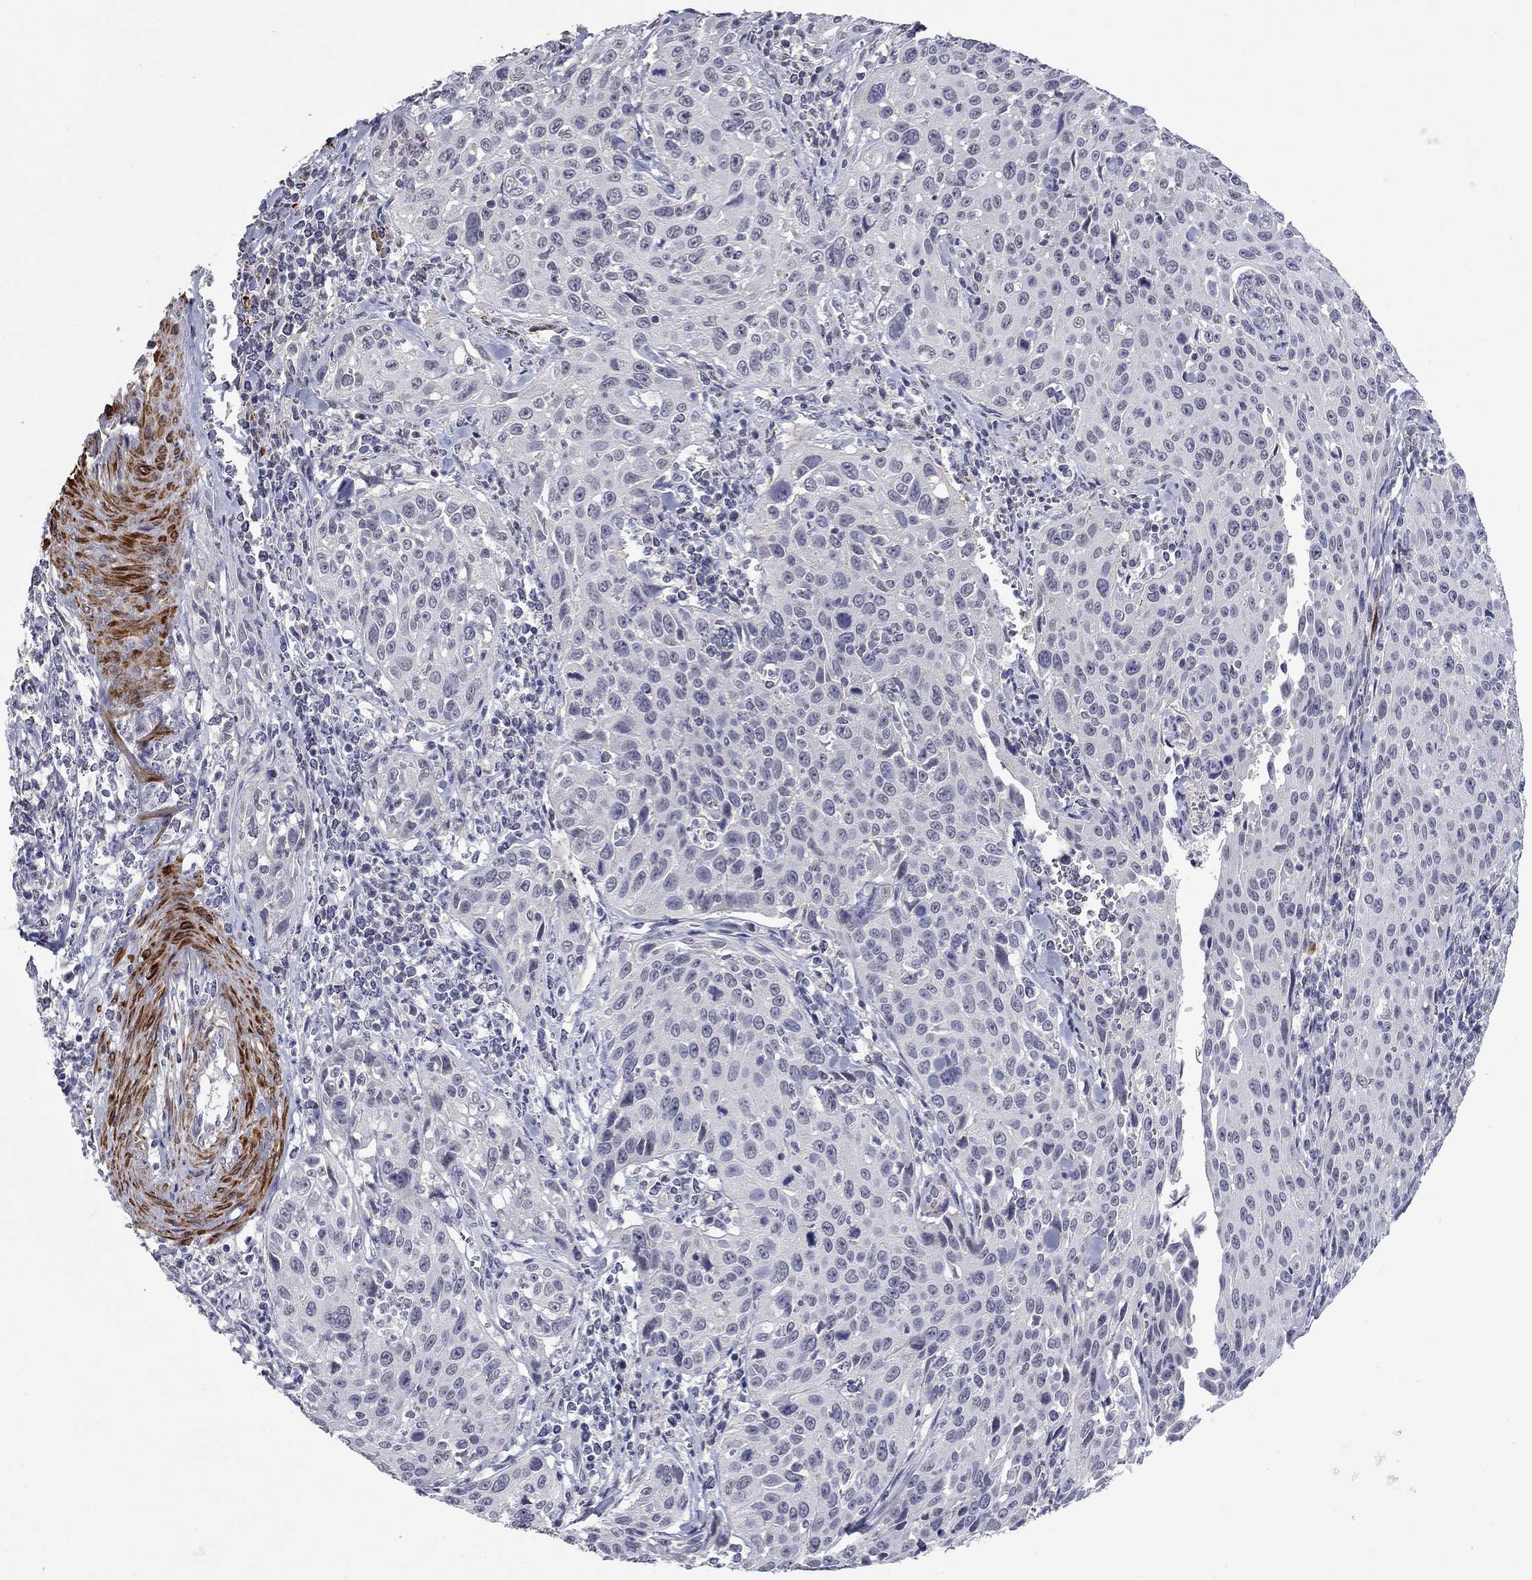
{"staining": {"intensity": "negative", "quantity": "none", "location": "none"}, "tissue": "cervical cancer", "cell_type": "Tumor cells", "image_type": "cancer", "snomed": [{"axis": "morphology", "description": "Squamous cell carcinoma, NOS"}, {"axis": "topography", "description": "Cervix"}], "caption": "Tumor cells are negative for brown protein staining in cervical squamous cell carcinoma.", "gene": "IP6K3", "patient": {"sex": "female", "age": 26}}